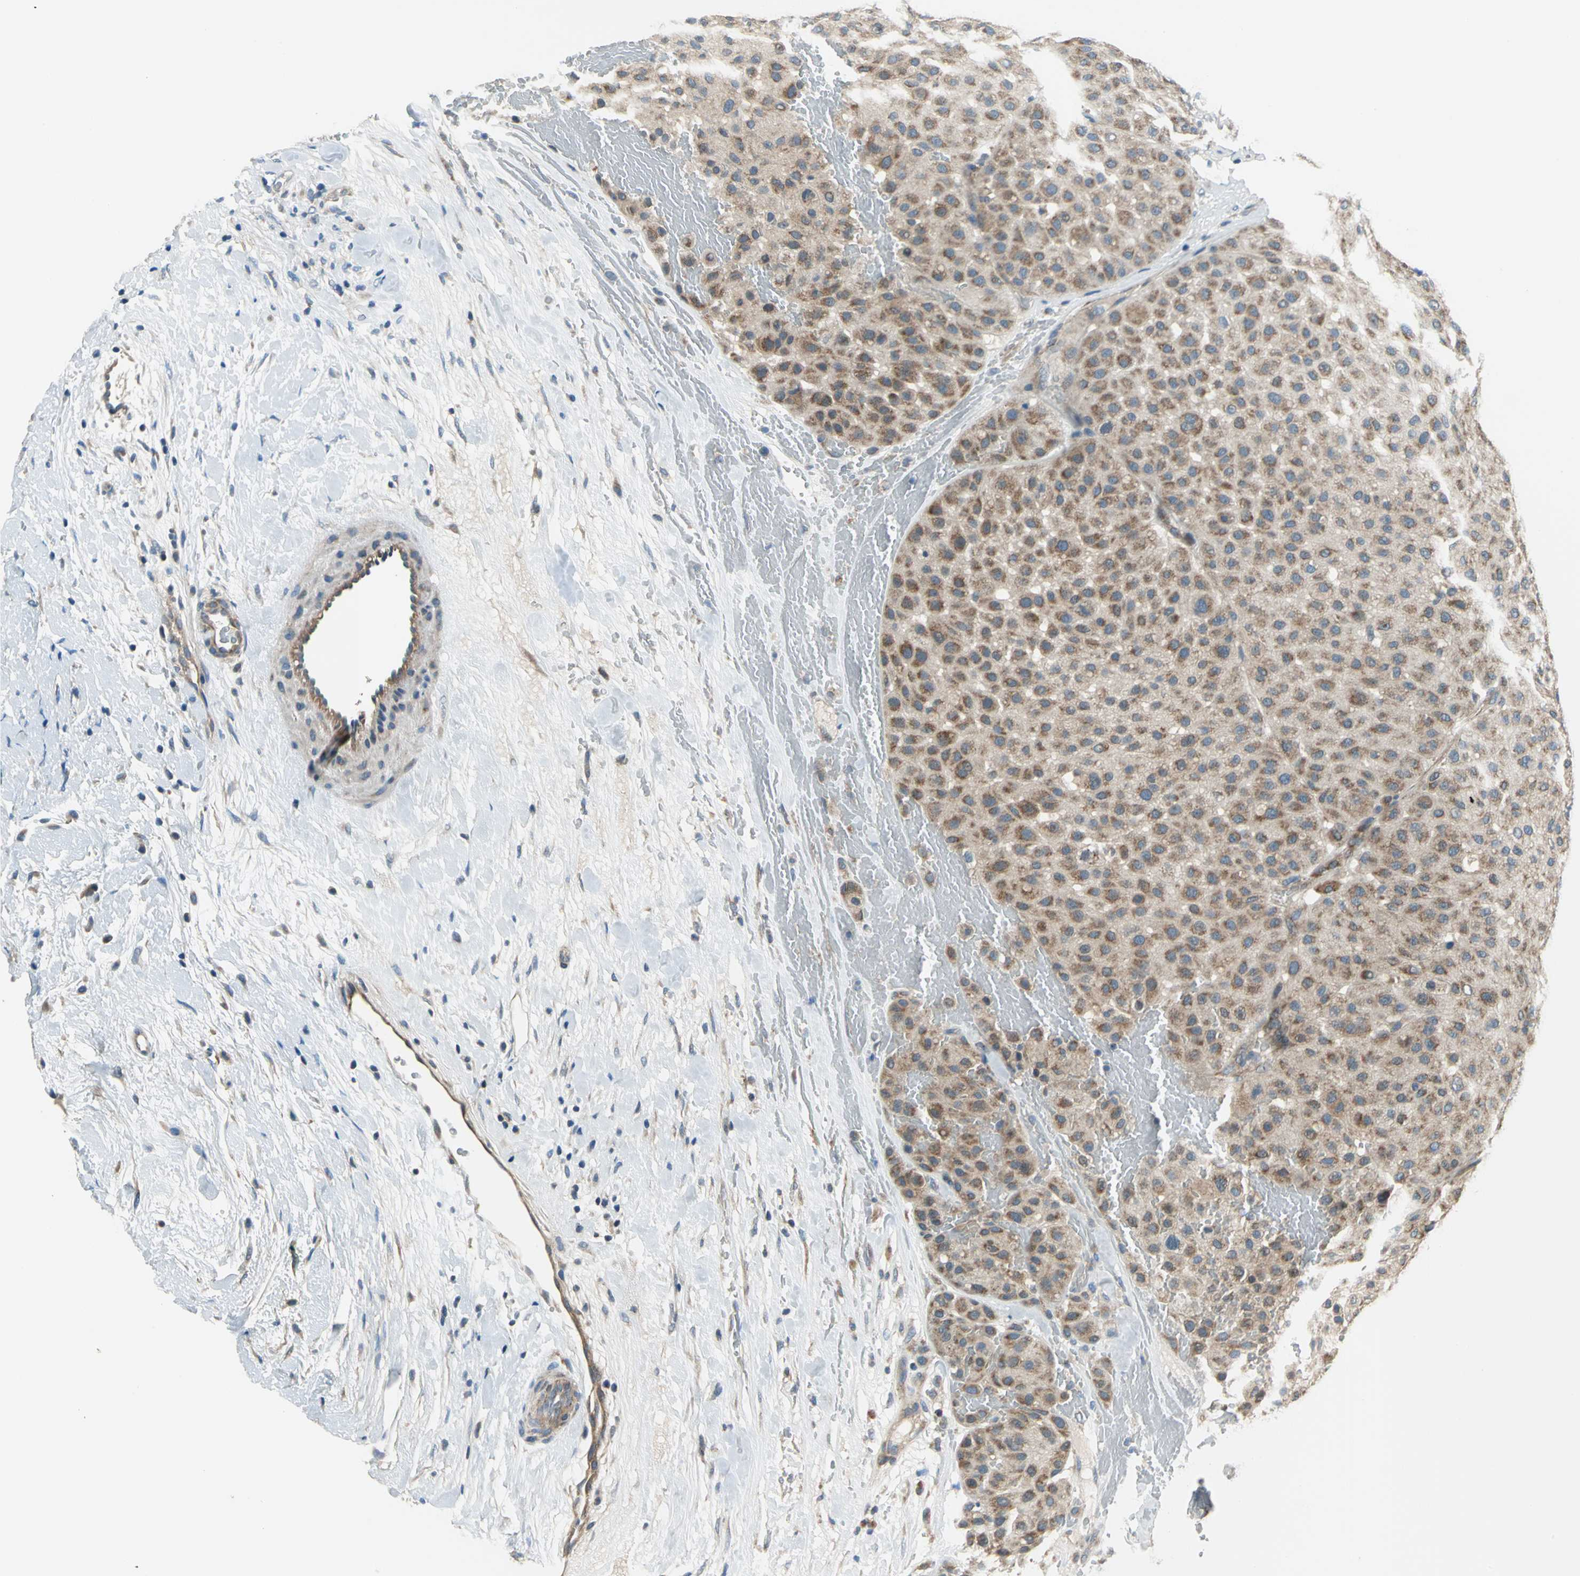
{"staining": {"intensity": "moderate", "quantity": ">75%", "location": "cytoplasmic/membranous"}, "tissue": "melanoma", "cell_type": "Tumor cells", "image_type": "cancer", "snomed": [{"axis": "morphology", "description": "Normal tissue, NOS"}, {"axis": "morphology", "description": "Malignant melanoma, Metastatic site"}, {"axis": "topography", "description": "Skin"}], "caption": "The micrograph exhibits immunohistochemical staining of malignant melanoma (metastatic site). There is moderate cytoplasmic/membranous staining is present in approximately >75% of tumor cells.", "gene": "TRAK1", "patient": {"sex": "male", "age": 41}}